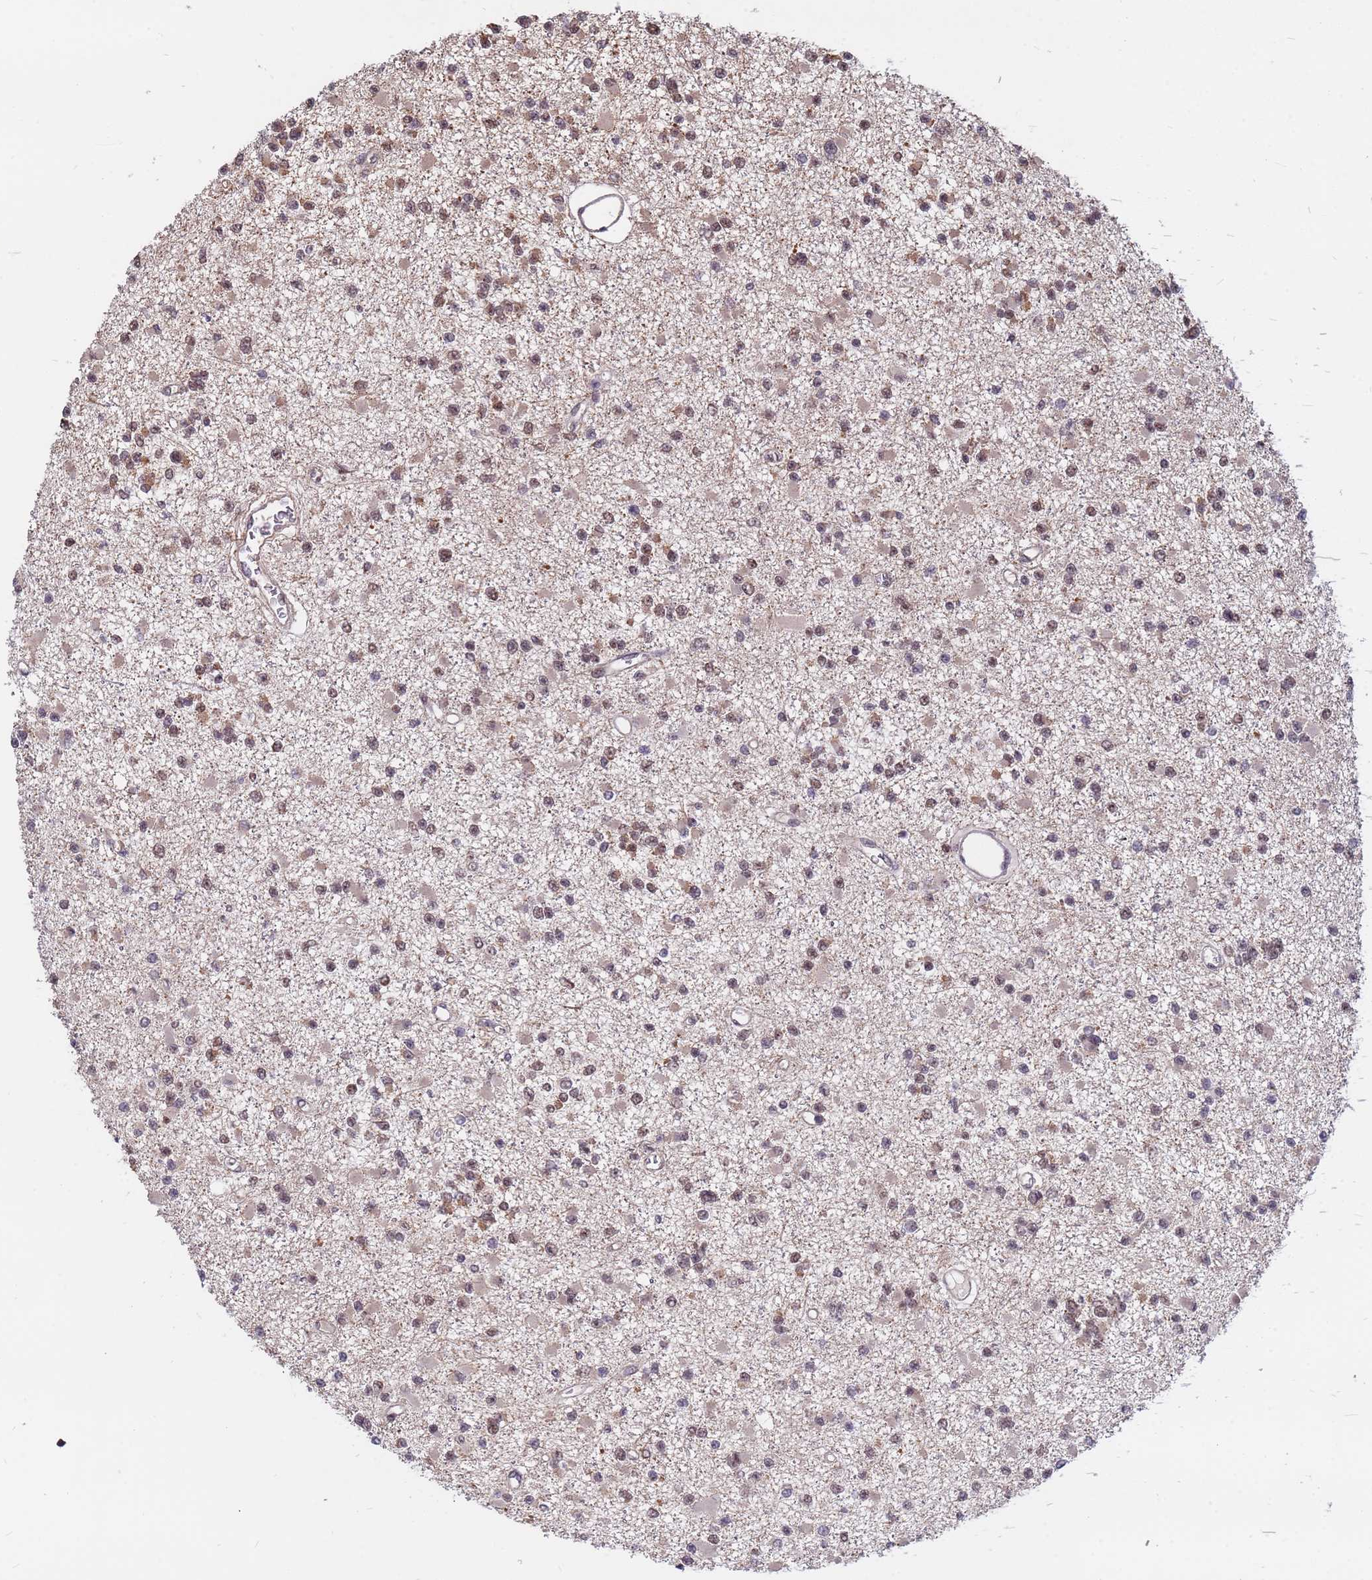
{"staining": {"intensity": "moderate", "quantity": "25%-75%", "location": "nuclear"}, "tissue": "glioma", "cell_type": "Tumor cells", "image_type": "cancer", "snomed": [{"axis": "morphology", "description": "Glioma, malignant, Low grade"}, {"axis": "topography", "description": "Brain"}], "caption": "Immunohistochemical staining of human glioma reveals medium levels of moderate nuclear positivity in about 25%-75% of tumor cells.", "gene": "DENND2B", "patient": {"sex": "female", "age": 22}}